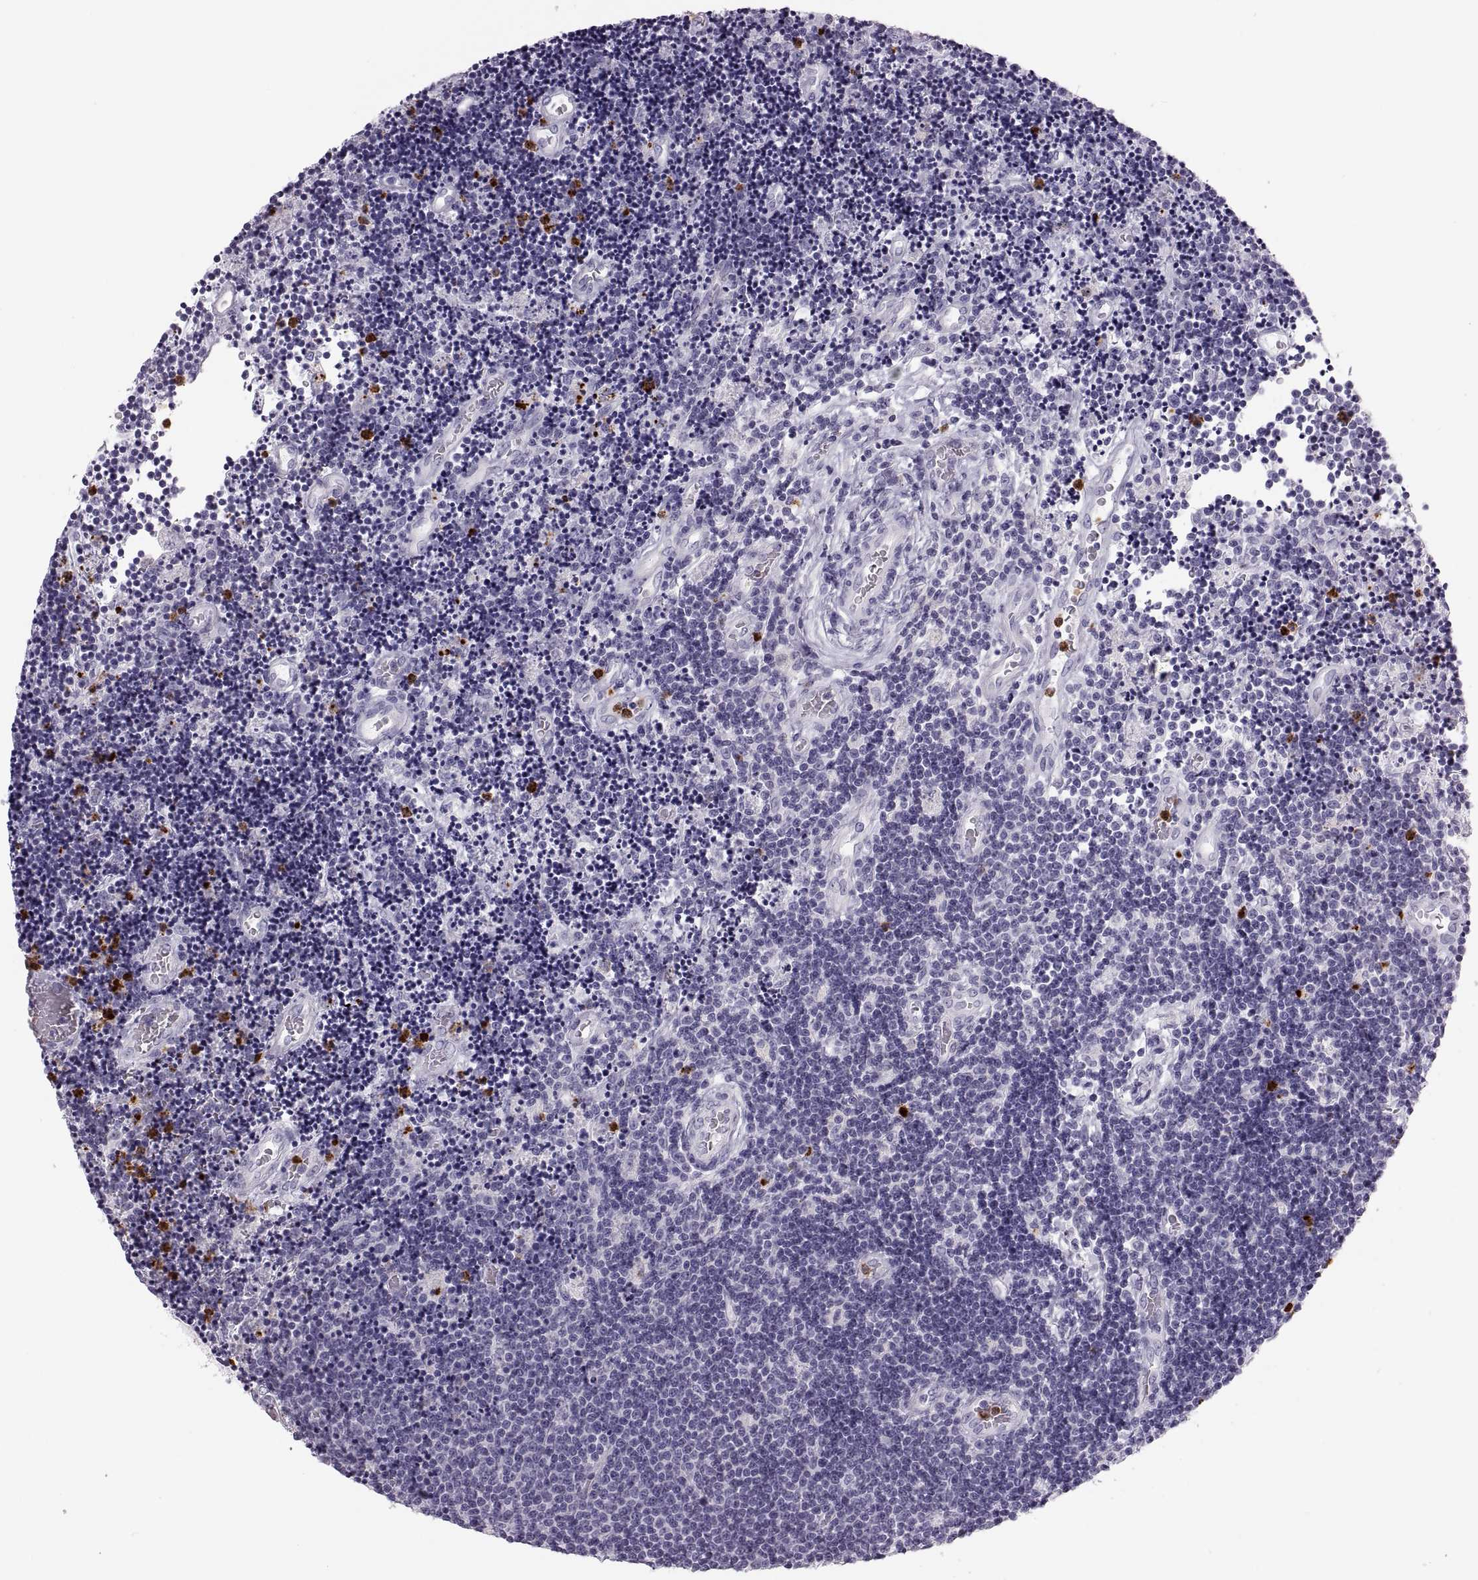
{"staining": {"intensity": "negative", "quantity": "none", "location": "none"}, "tissue": "lymphoma", "cell_type": "Tumor cells", "image_type": "cancer", "snomed": [{"axis": "morphology", "description": "Malignant lymphoma, non-Hodgkin's type, Low grade"}, {"axis": "topography", "description": "Brain"}], "caption": "The IHC histopathology image has no significant expression in tumor cells of lymphoma tissue.", "gene": "MILR1", "patient": {"sex": "female", "age": 66}}